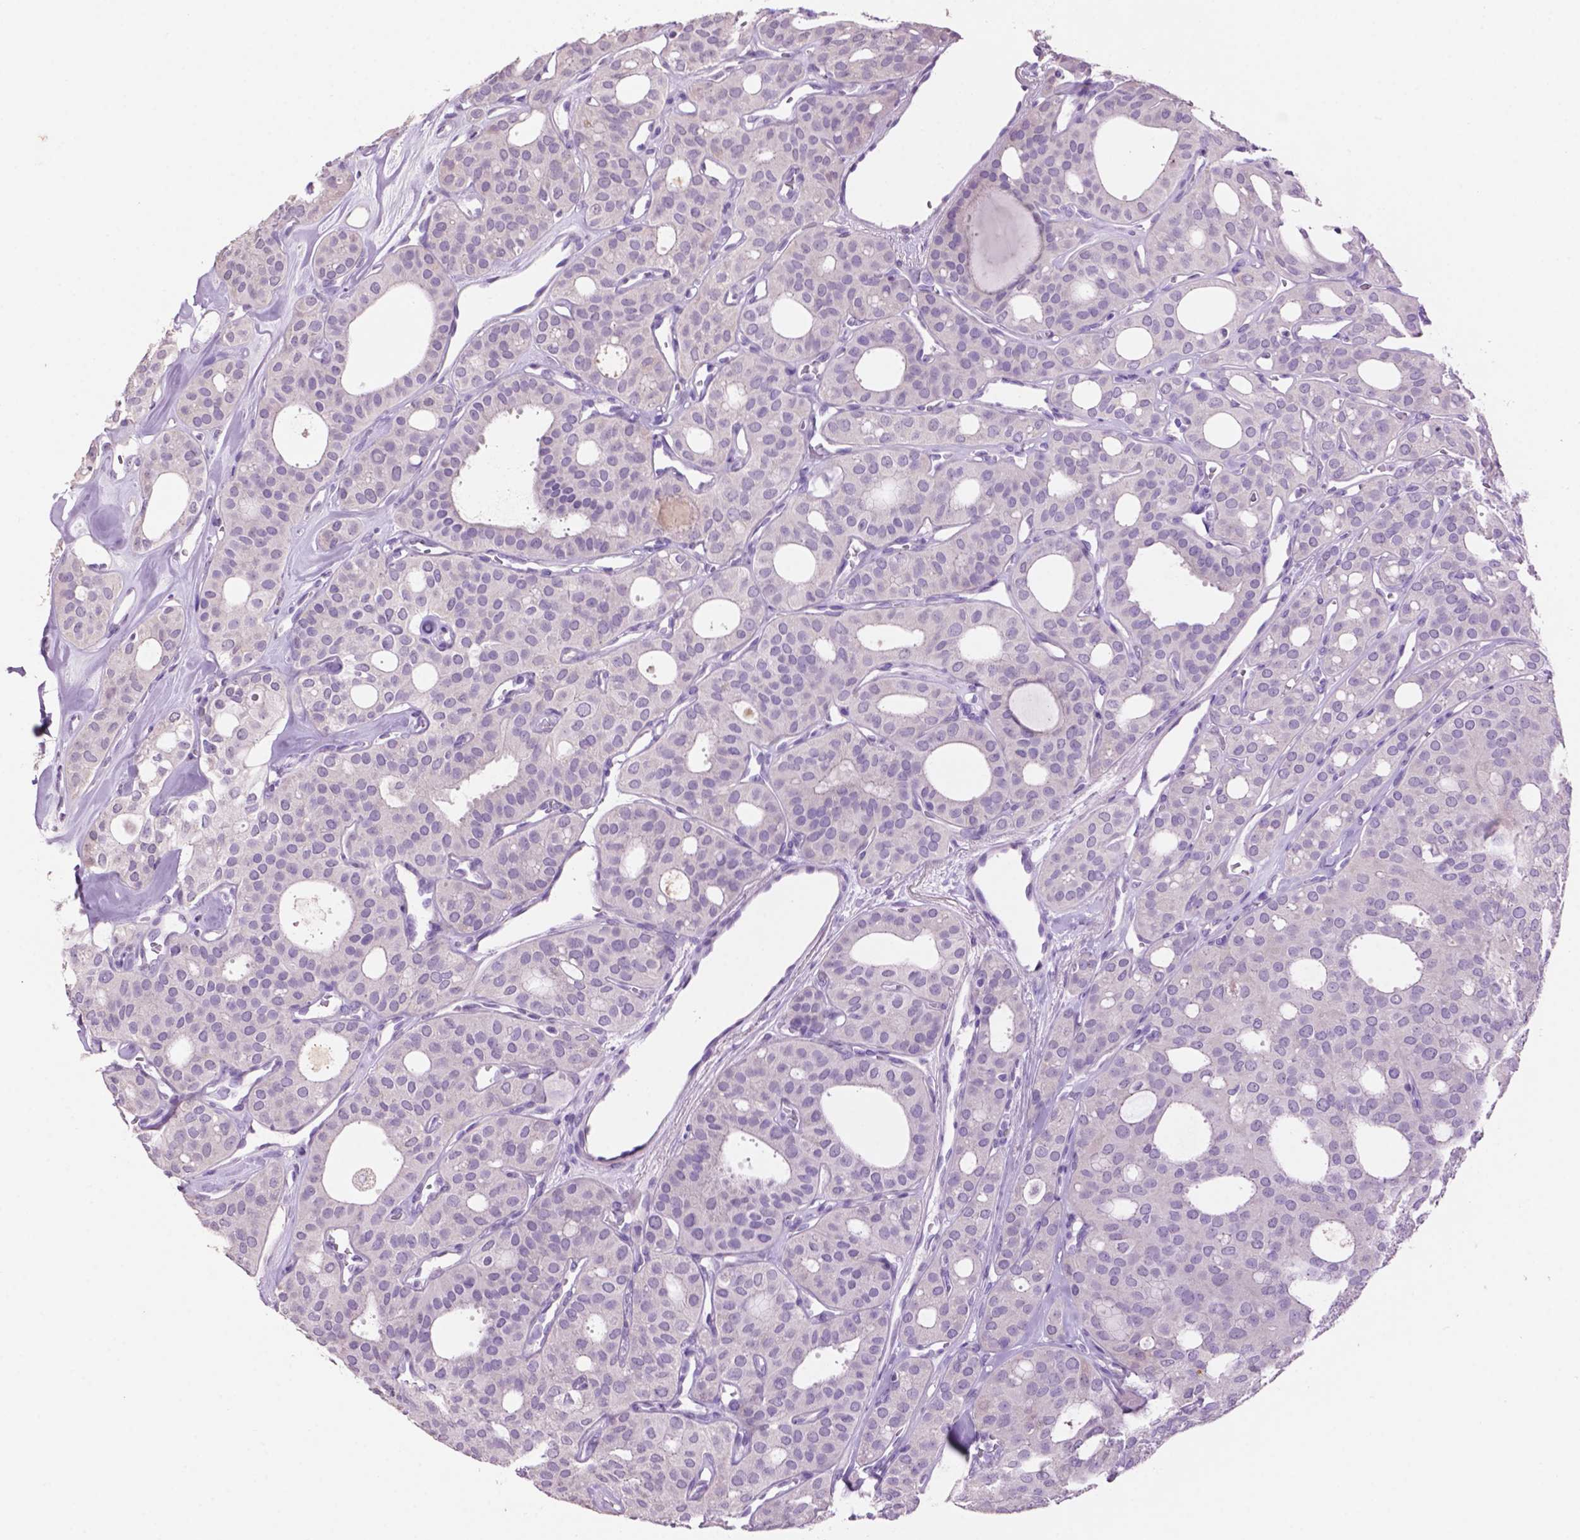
{"staining": {"intensity": "negative", "quantity": "none", "location": "none"}, "tissue": "thyroid cancer", "cell_type": "Tumor cells", "image_type": "cancer", "snomed": [{"axis": "morphology", "description": "Follicular adenoma carcinoma, NOS"}, {"axis": "topography", "description": "Thyroid gland"}], "caption": "There is no significant expression in tumor cells of follicular adenoma carcinoma (thyroid).", "gene": "CRYBA4", "patient": {"sex": "male", "age": 75}}